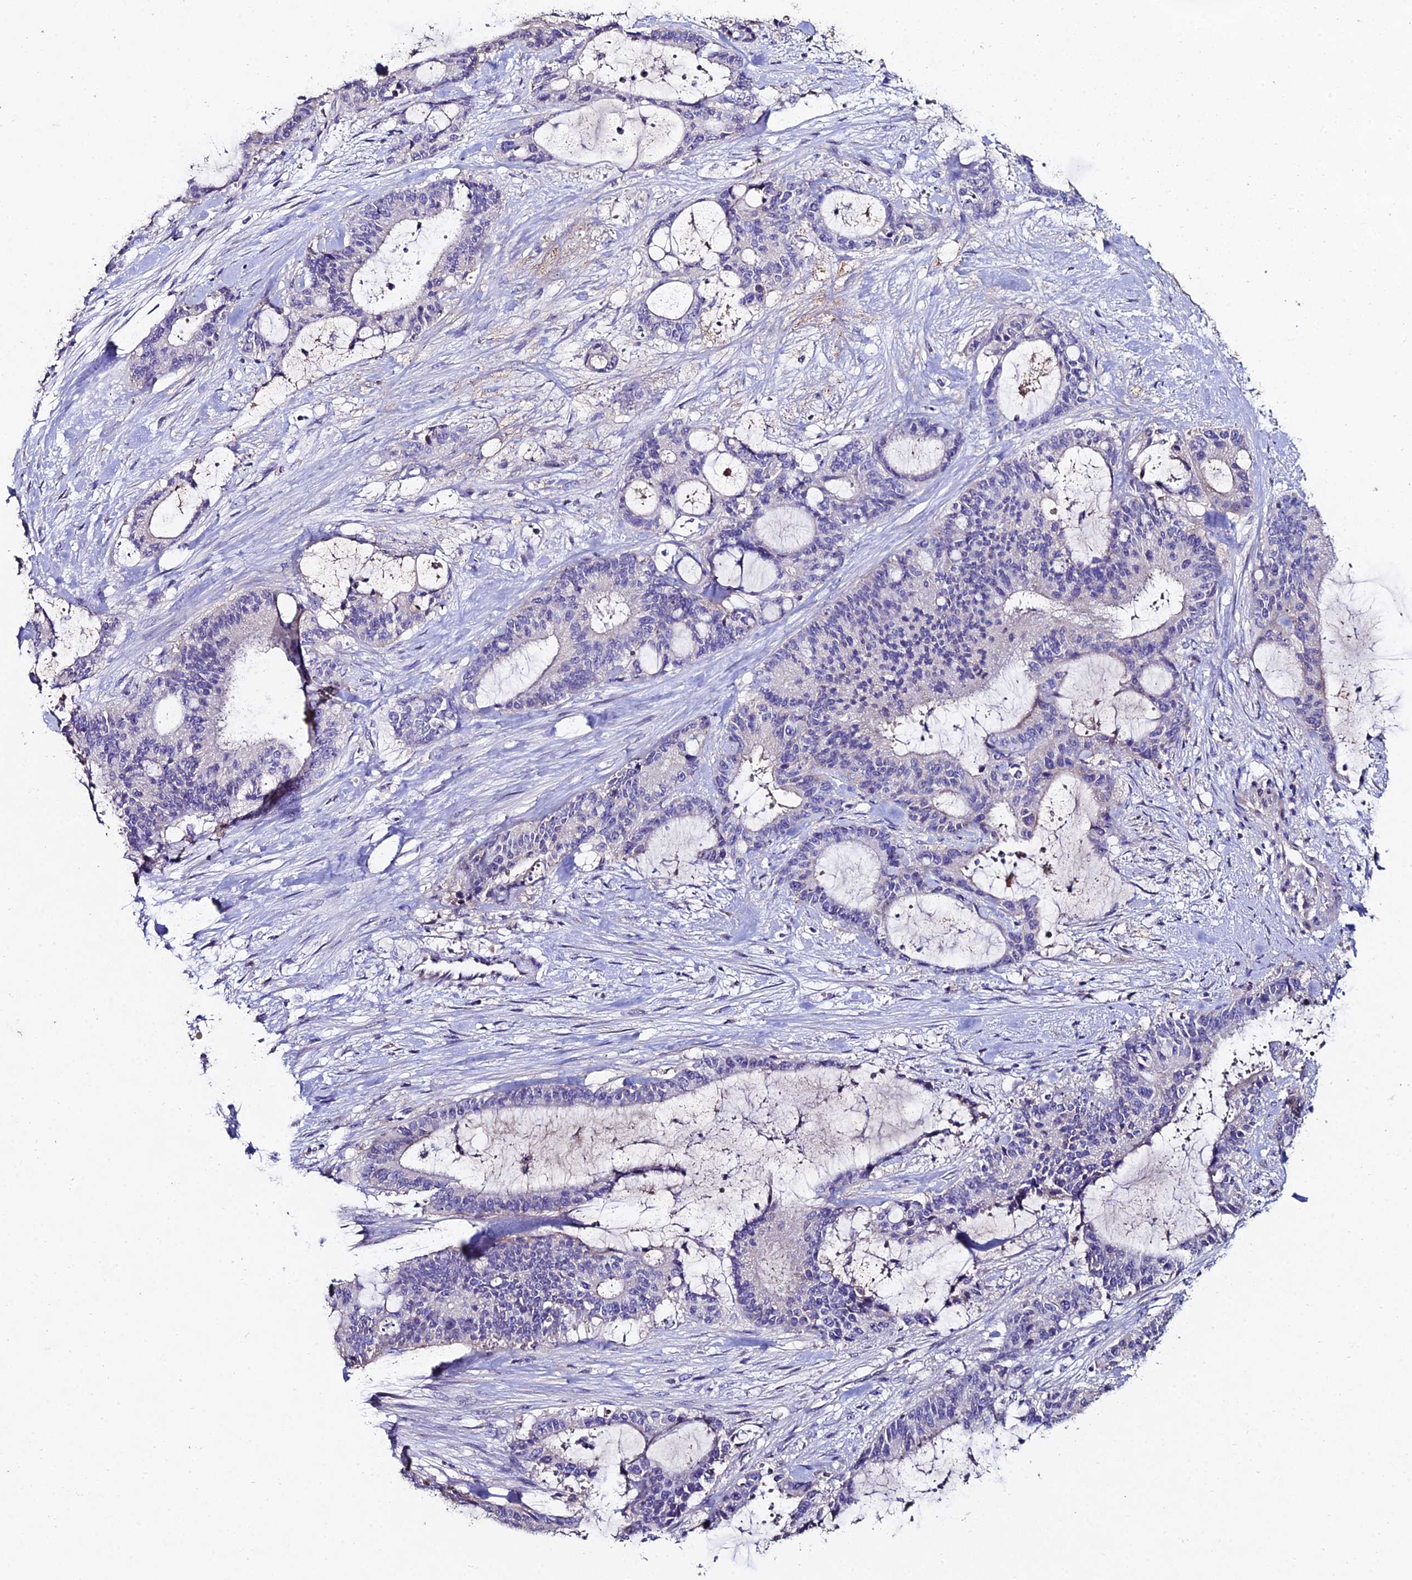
{"staining": {"intensity": "negative", "quantity": "none", "location": "none"}, "tissue": "liver cancer", "cell_type": "Tumor cells", "image_type": "cancer", "snomed": [{"axis": "morphology", "description": "Normal tissue, NOS"}, {"axis": "morphology", "description": "Cholangiocarcinoma"}, {"axis": "topography", "description": "Liver"}, {"axis": "topography", "description": "Peripheral nerve tissue"}], "caption": "Tumor cells show no significant protein staining in liver cancer (cholangiocarcinoma).", "gene": "ESRRG", "patient": {"sex": "female", "age": 73}}